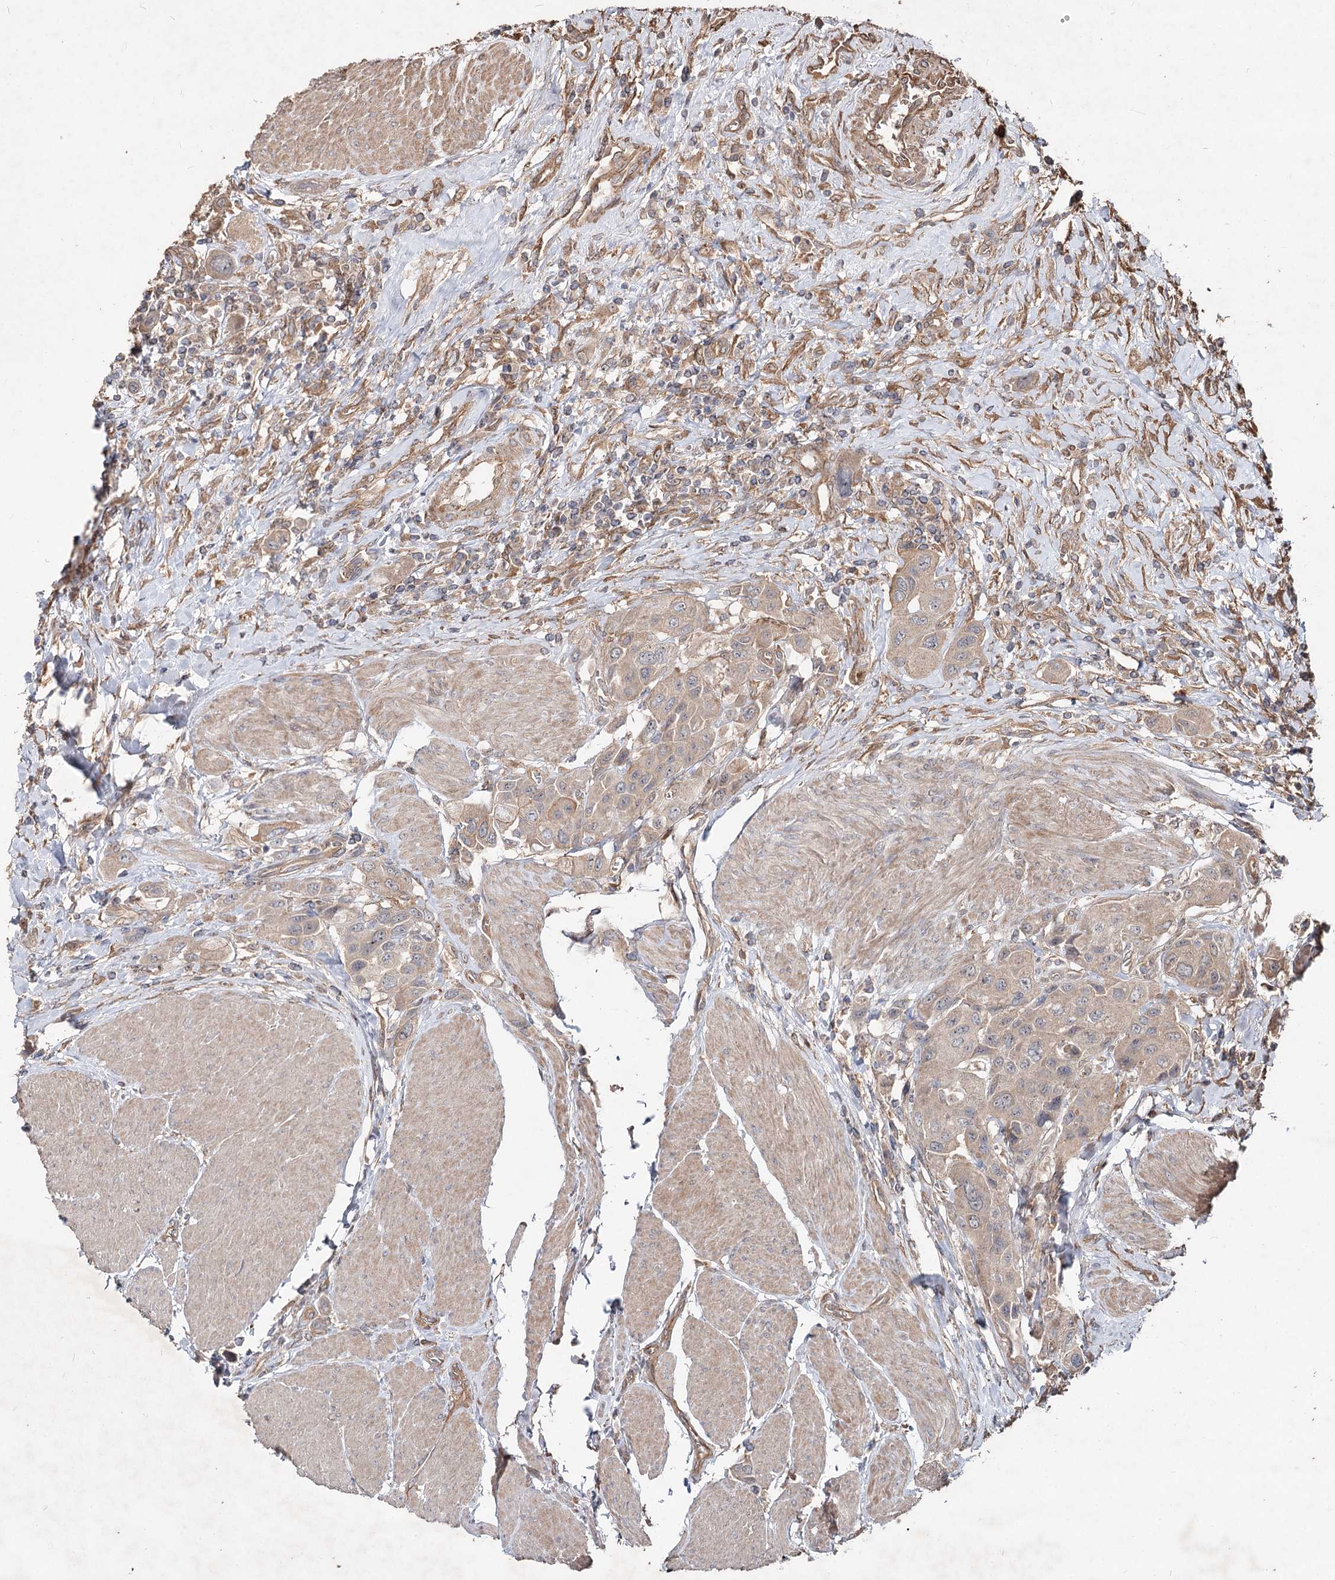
{"staining": {"intensity": "weak", "quantity": "25%-75%", "location": "cytoplasmic/membranous"}, "tissue": "urothelial cancer", "cell_type": "Tumor cells", "image_type": "cancer", "snomed": [{"axis": "morphology", "description": "Urothelial carcinoma, High grade"}, {"axis": "topography", "description": "Urinary bladder"}], "caption": "An immunohistochemistry photomicrograph of tumor tissue is shown. Protein staining in brown shows weak cytoplasmic/membranous positivity in urothelial cancer within tumor cells.", "gene": "SPART", "patient": {"sex": "male", "age": 50}}